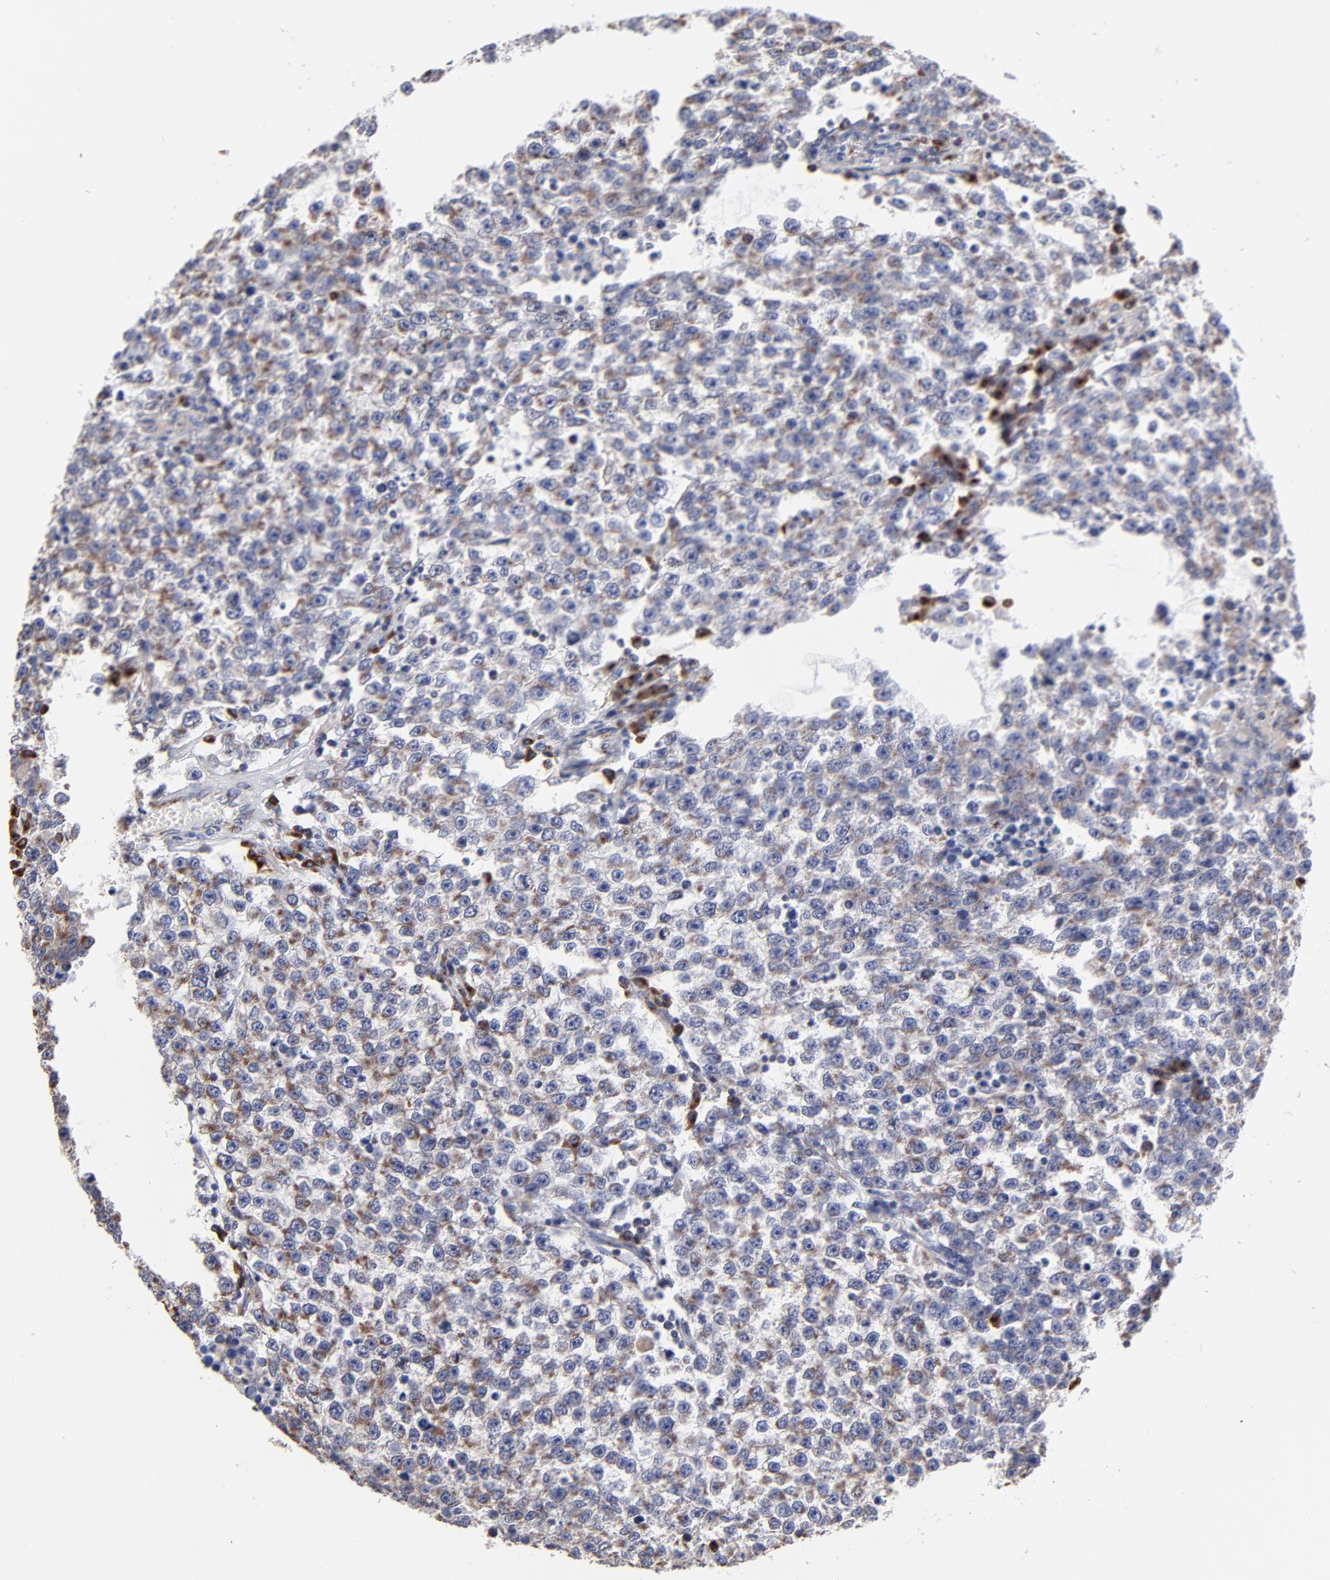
{"staining": {"intensity": "weak", "quantity": ">75%", "location": "cytoplasmic/membranous"}, "tissue": "testis cancer", "cell_type": "Tumor cells", "image_type": "cancer", "snomed": [{"axis": "morphology", "description": "Seminoma, NOS"}, {"axis": "topography", "description": "Testis"}], "caption": "Immunohistochemistry (IHC) histopathology image of seminoma (testis) stained for a protein (brown), which shows low levels of weak cytoplasmic/membranous expression in approximately >75% of tumor cells.", "gene": "LMAN1", "patient": {"sex": "male", "age": 36}}